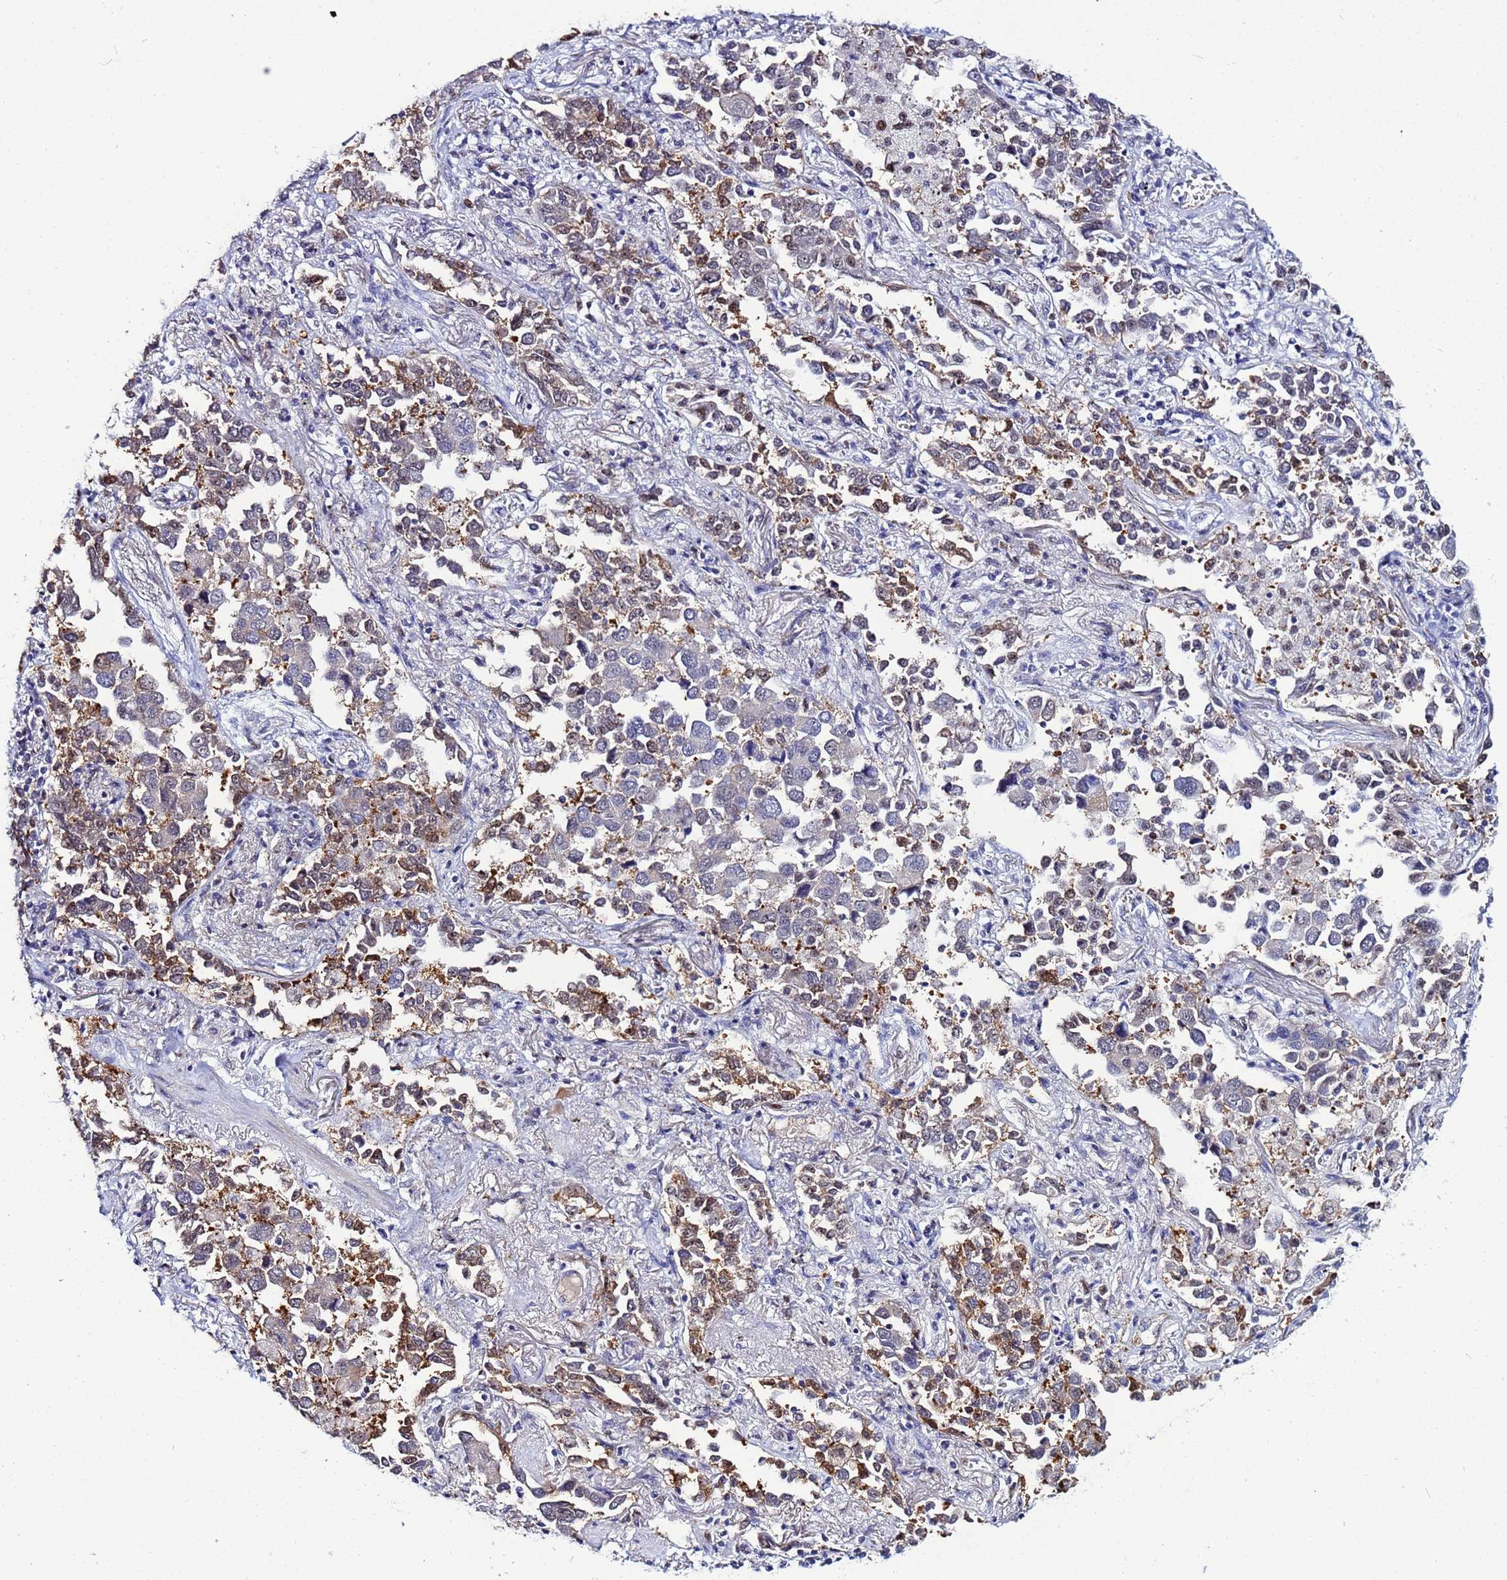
{"staining": {"intensity": "moderate", "quantity": "<25%", "location": "cytoplasmic/membranous"}, "tissue": "lung cancer", "cell_type": "Tumor cells", "image_type": "cancer", "snomed": [{"axis": "morphology", "description": "Adenocarcinoma, NOS"}, {"axis": "topography", "description": "Lung"}], "caption": "Protein positivity by immunohistochemistry displays moderate cytoplasmic/membranous positivity in about <25% of tumor cells in adenocarcinoma (lung). The protein of interest is stained brown, and the nuclei are stained in blue (DAB (3,3'-diaminobenzidine) IHC with brightfield microscopy, high magnification).", "gene": "SLC25A37", "patient": {"sex": "male", "age": 67}}